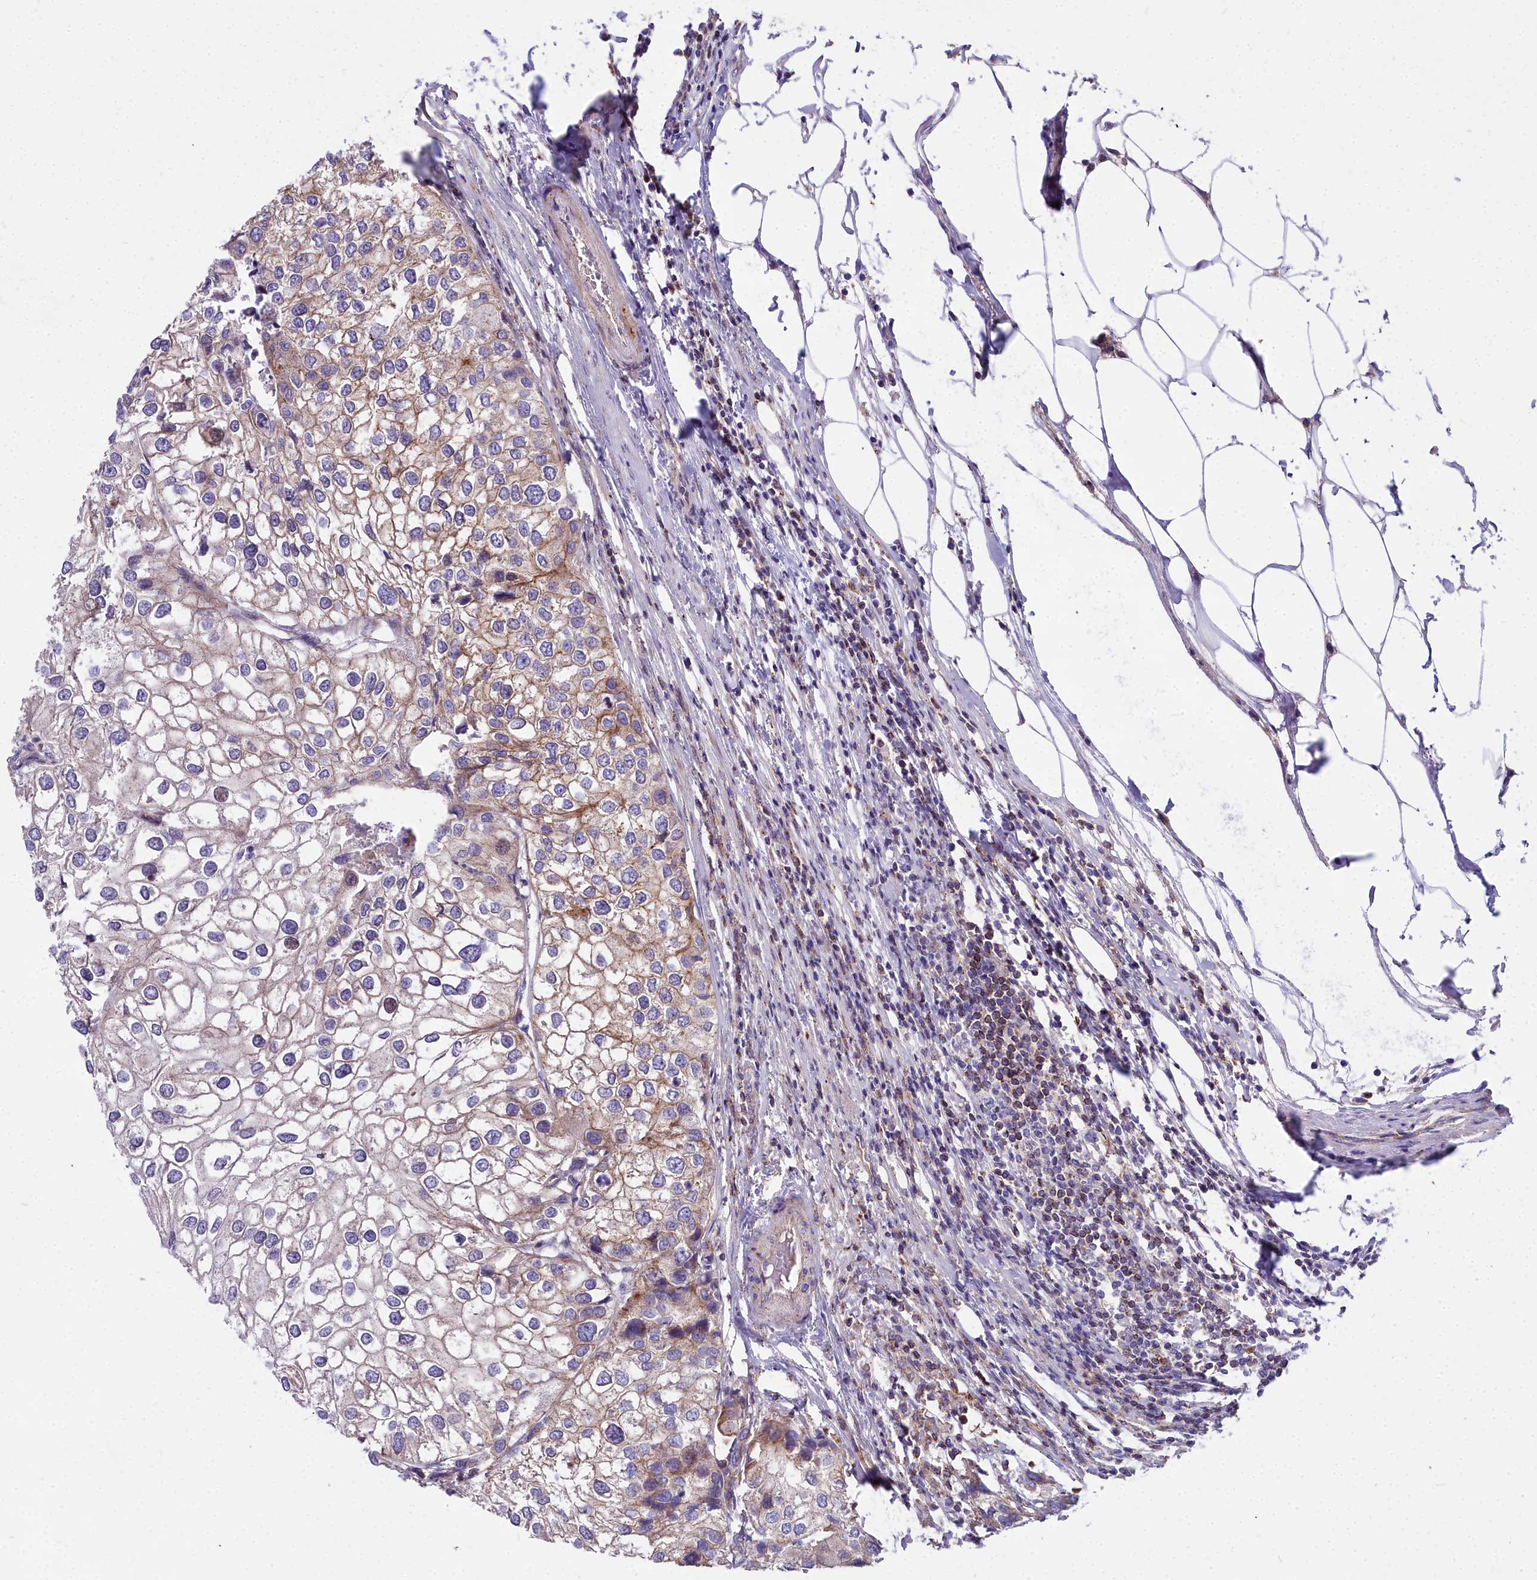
{"staining": {"intensity": "moderate", "quantity": "25%-75%", "location": "cytoplasmic/membranous"}, "tissue": "urothelial cancer", "cell_type": "Tumor cells", "image_type": "cancer", "snomed": [{"axis": "morphology", "description": "Urothelial carcinoma, High grade"}, {"axis": "topography", "description": "Urinary bladder"}], "caption": "Immunohistochemistry (IHC) photomicrograph of human urothelial cancer stained for a protein (brown), which demonstrates medium levels of moderate cytoplasmic/membranous staining in about 25%-75% of tumor cells.", "gene": "FRMPD1", "patient": {"sex": "male", "age": 64}}